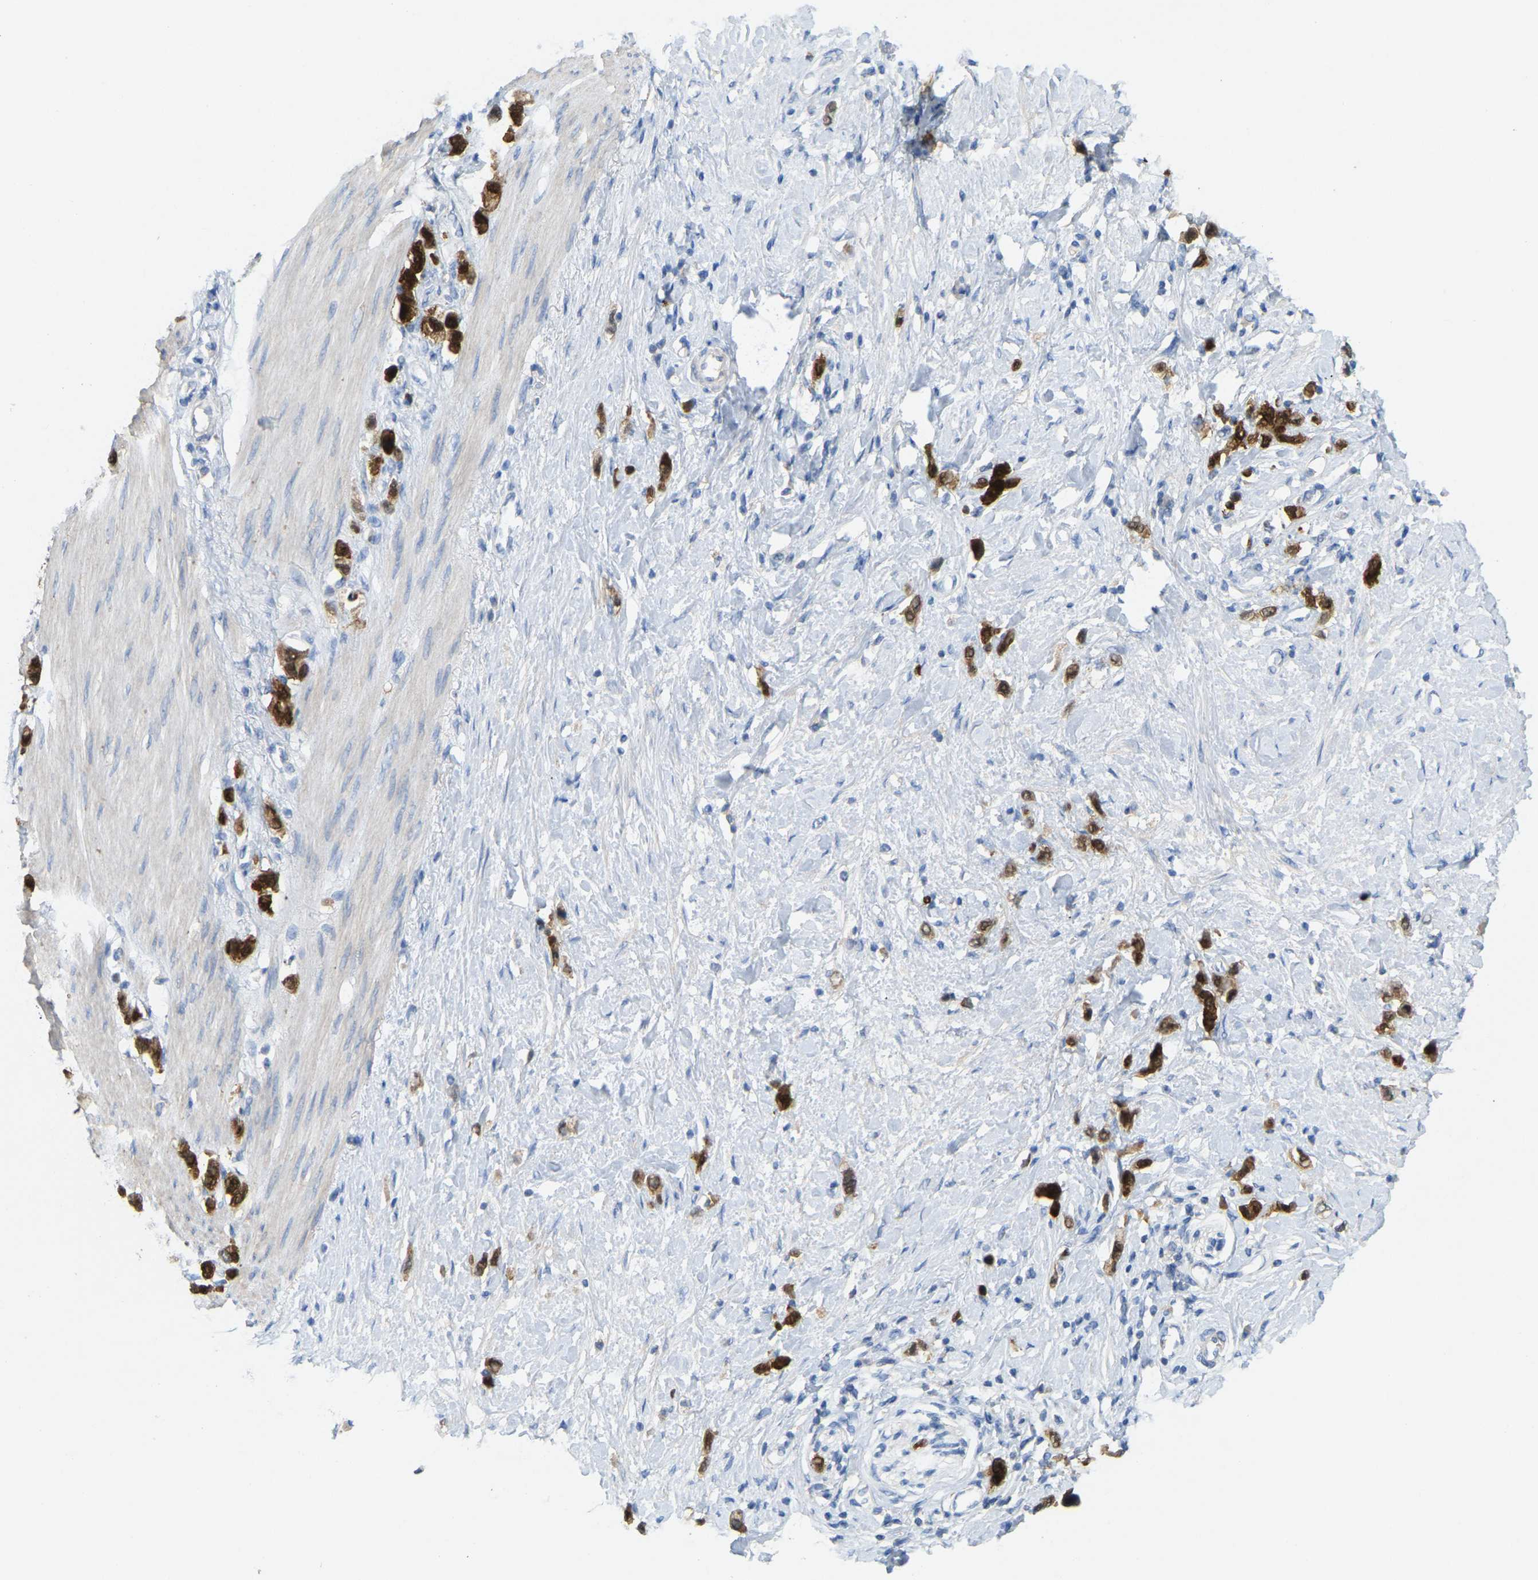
{"staining": {"intensity": "strong", "quantity": "25%-75%", "location": "cytoplasmic/membranous"}, "tissue": "stomach cancer", "cell_type": "Tumor cells", "image_type": "cancer", "snomed": [{"axis": "morphology", "description": "Adenocarcinoma, NOS"}, {"axis": "topography", "description": "Stomach"}], "caption": "IHC photomicrograph of neoplastic tissue: stomach cancer stained using IHC demonstrates high levels of strong protein expression localized specifically in the cytoplasmic/membranous of tumor cells, appearing as a cytoplasmic/membranous brown color.", "gene": "SERPINB5", "patient": {"sex": "female", "age": 65}}